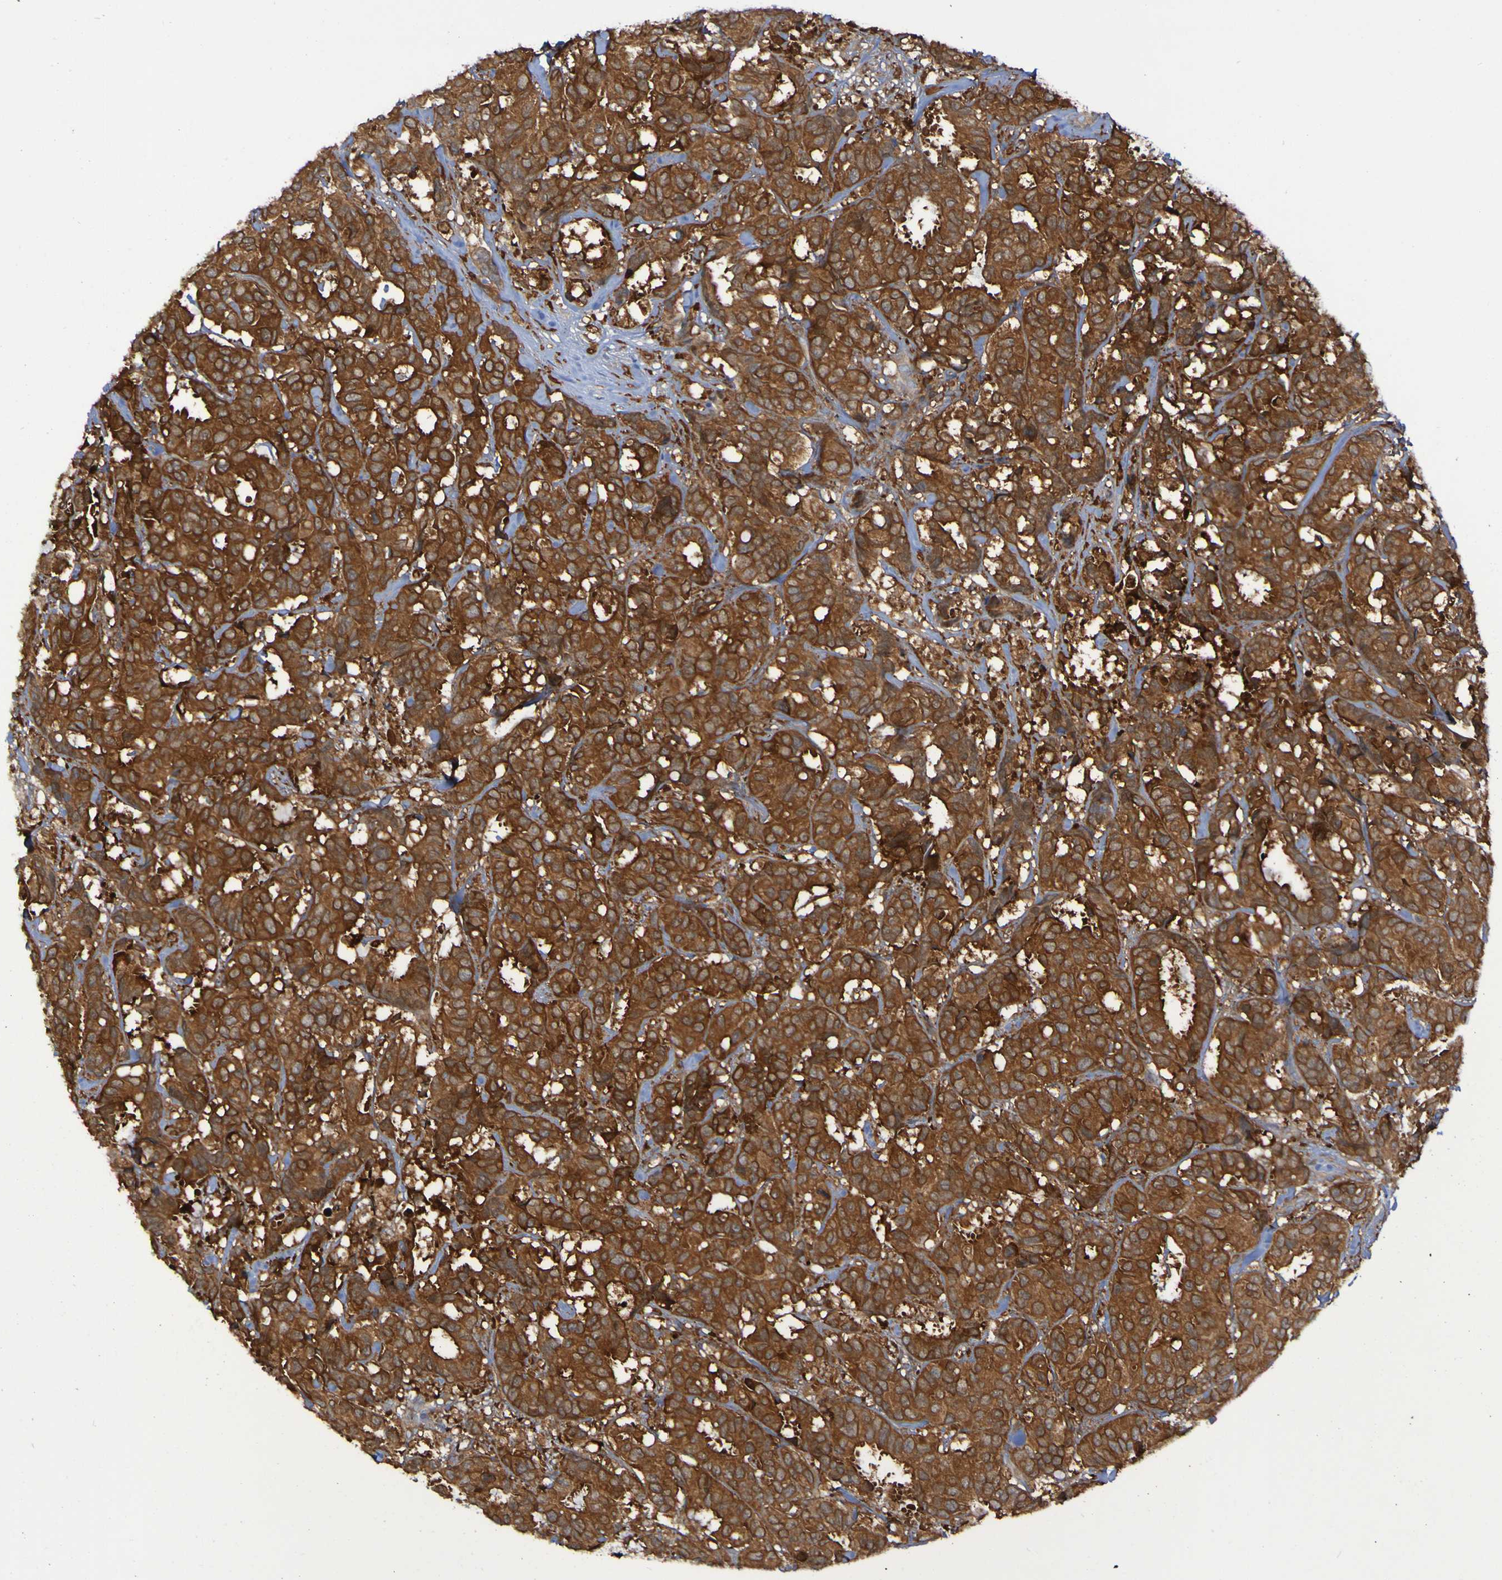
{"staining": {"intensity": "strong", "quantity": ">75%", "location": "cytoplasmic/membranous"}, "tissue": "breast cancer", "cell_type": "Tumor cells", "image_type": "cancer", "snomed": [{"axis": "morphology", "description": "Duct carcinoma"}, {"axis": "topography", "description": "Breast"}], "caption": "Protein staining reveals strong cytoplasmic/membranous expression in approximately >75% of tumor cells in breast cancer. Using DAB (3,3'-diaminobenzidine) (brown) and hematoxylin (blue) stains, captured at high magnification using brightfield microscopy.", "gene": "MPPE1", "patient": {"sex": "female", "age": 87}}